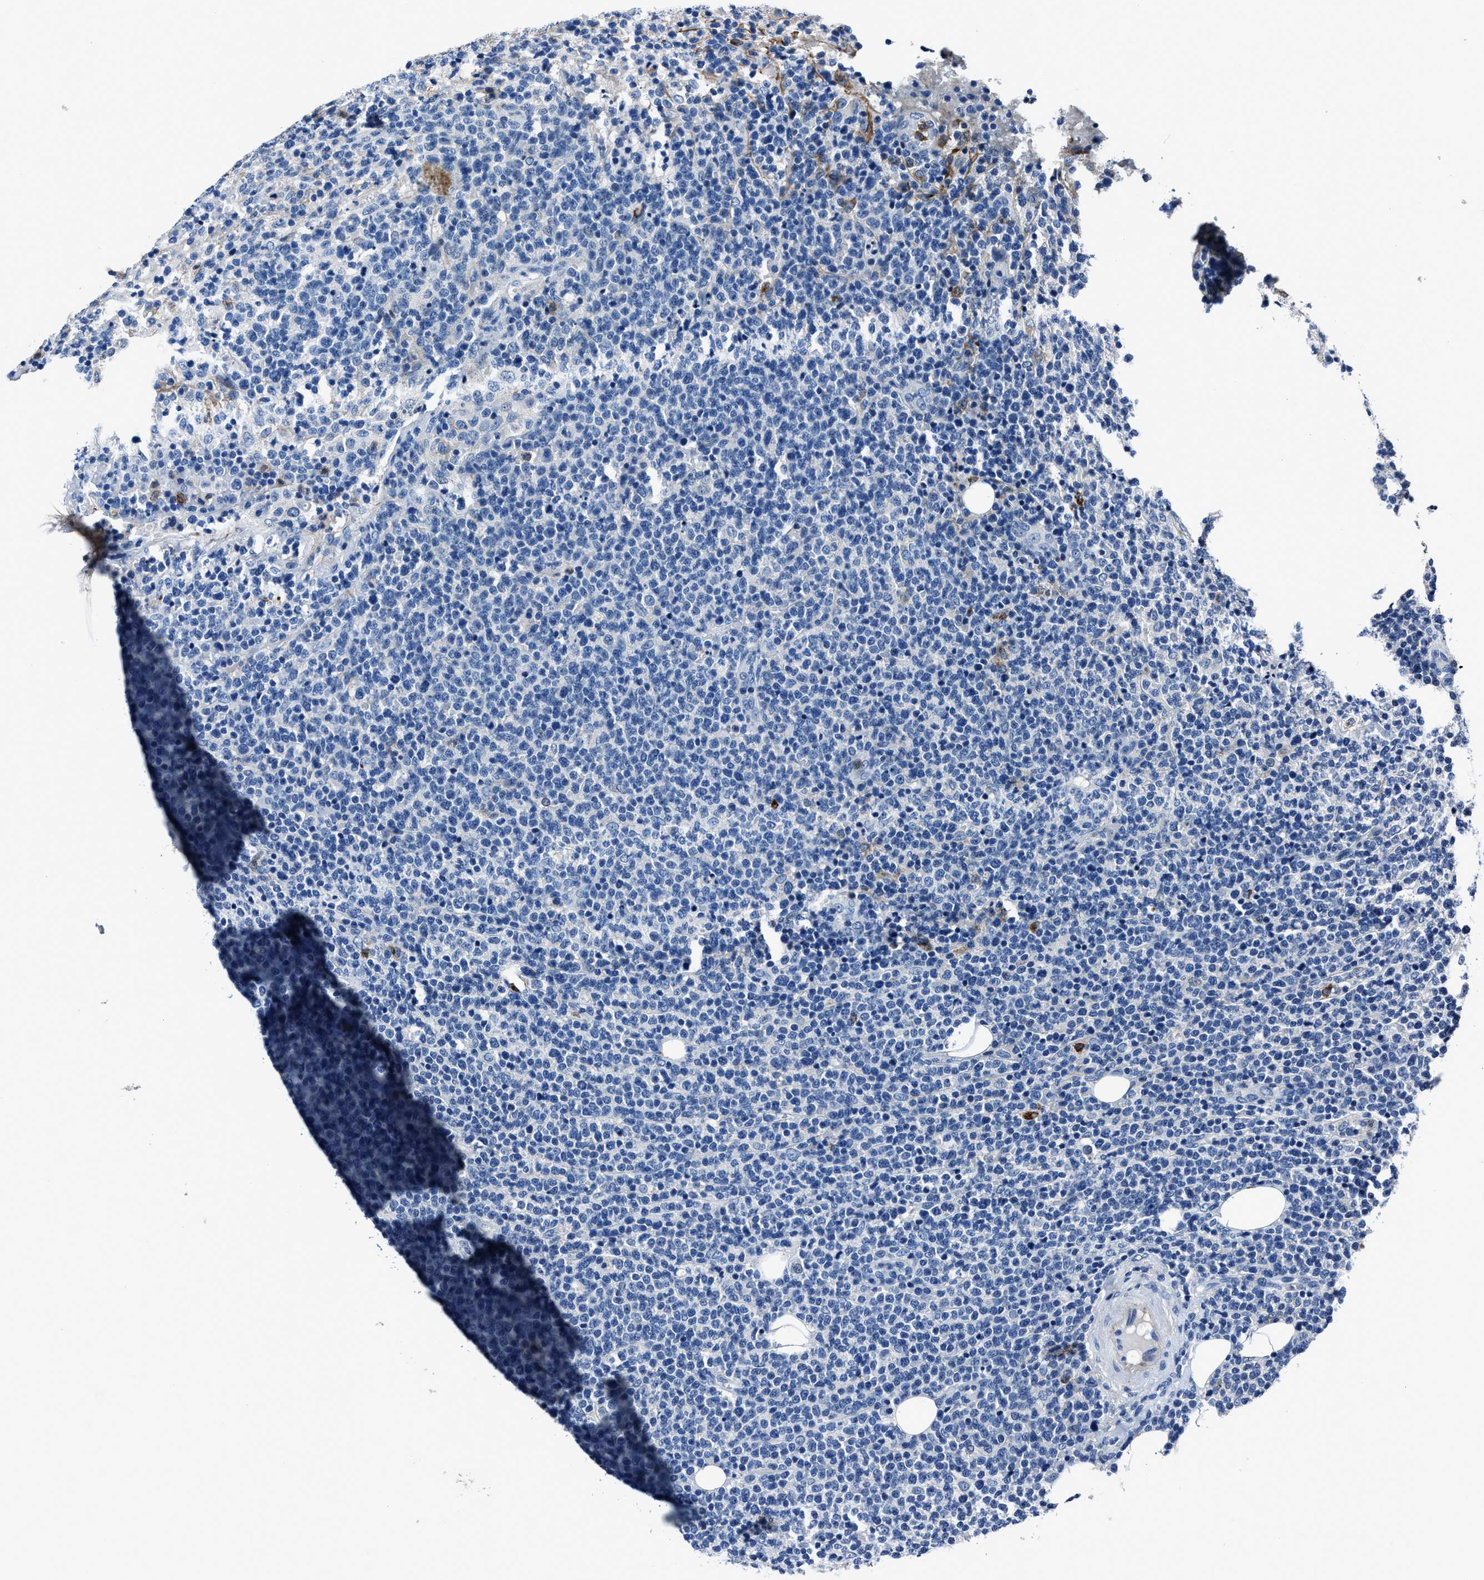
{"staining": {"intensity": "negative", "quantity": "none", "location": "none"}, "tissue": "lymphoma", "cell_type": "Tumor cells", "image_type": "cancer", "snomed": [{"axis": "morphology", "description": "Malignant lymphoma, non-Hodgkin's type, High grade"}, {"axis": "topography", "description": "Lymph node"}], "caption": "Human malignant lymphoma, non-Hodgkin's type (high-grade) stained for a protein using IHC displays no expression in tumor cells.", "gene": "FGL2", "patient": {"sex": "male", "age": 61}}